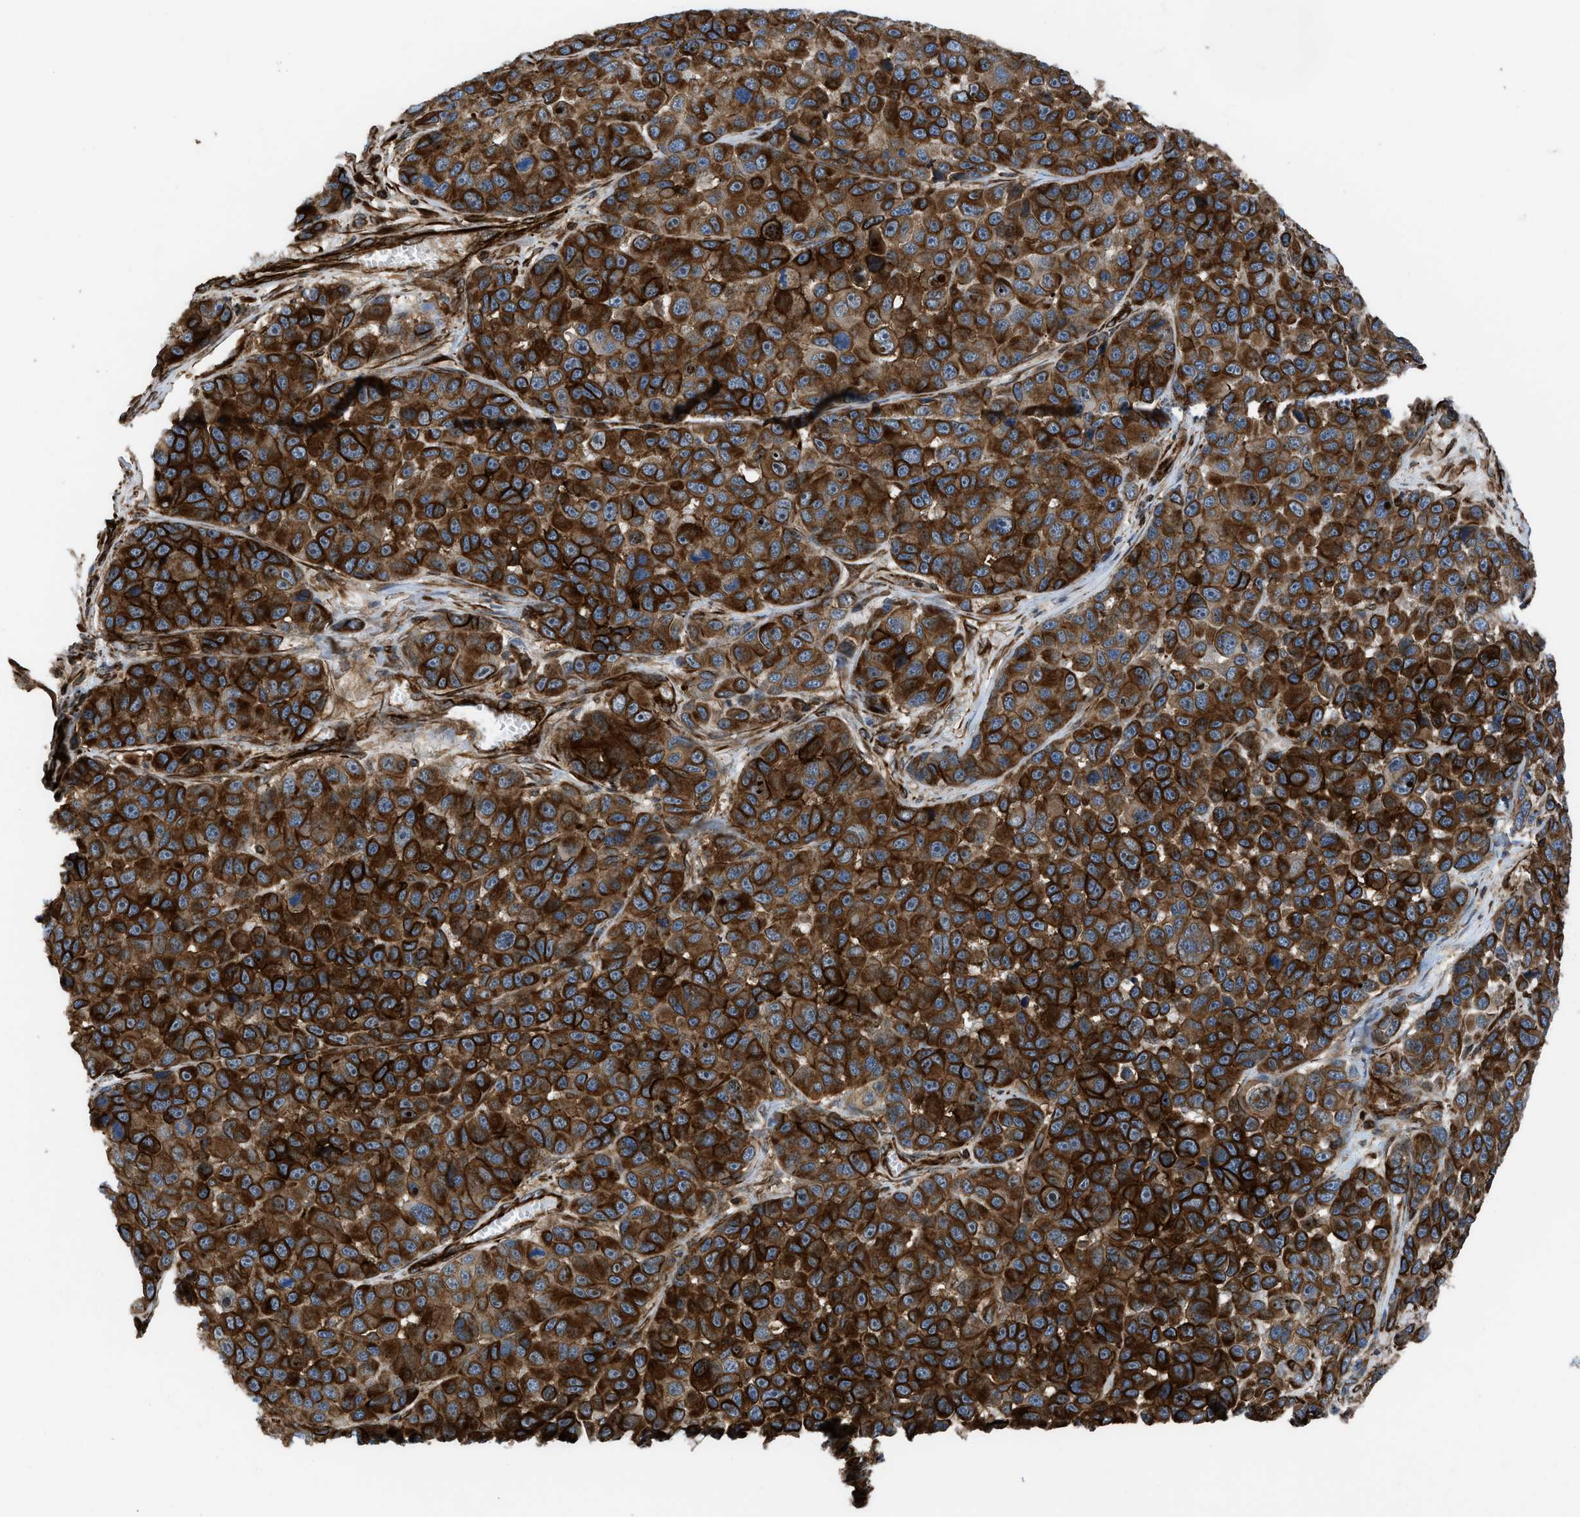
{"staining": {"intensity": "strong", "quantity": ">75%", "location": "cytoplasmic/membranous"}, "tissue": "melanoma", "cell_type": "Tumor cells", "image_type": "cancer", "snomed": [{"axis": "morphology", "description": "Malignant melanoma, NOS"}, {"axis": "topography", "description": "Skin"}], "caption": "Melanoma stained with a protein marker demonstrates strong staining in tumor cells.", "gene": "PTPRE", "patient": {"sex": "male", "age": 53}}